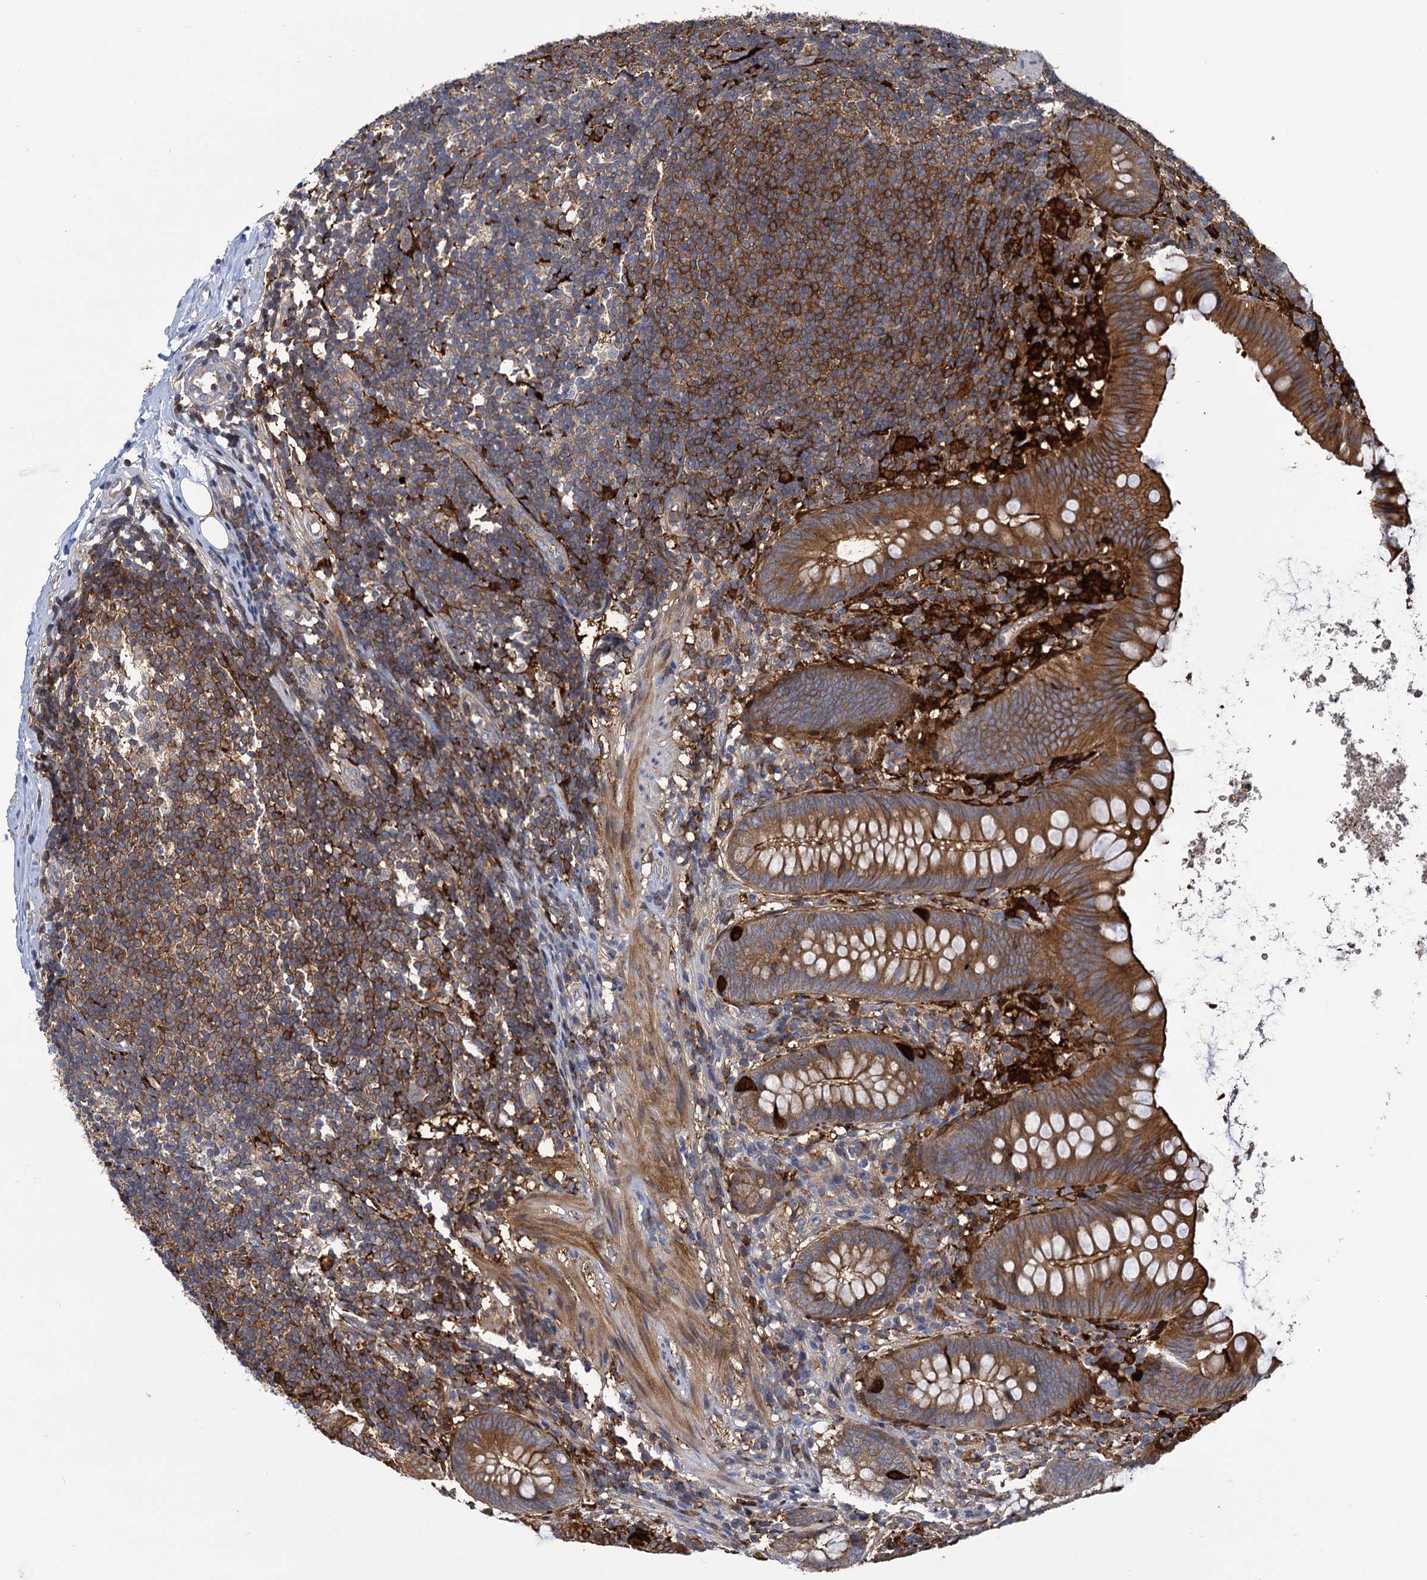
{"staining": {"intensity": "strong", "quantity": ">75%", "location": "cytoplasmic/membranous"}, "tissue": "appendix", "cell_type": "Glandular cells", "image_type": "normal", "snomed": [{"axis": "morphology", "description": "Normal tissue, NOS"}, {"axis": "topography", "description": "Appendix"}], "caption": "Unremarkable appendix reveals strong cytoplasmic/membranous positivity in about >75% of glandular cells The staining is performed using DAB (3,3'-diaminobenzidine) brown chromogen to label protein expression. The nuclei are counter-stained blue using hematoxylin..", "gene": "GCLC", "patient": {"sex": "female", "age": 62}}